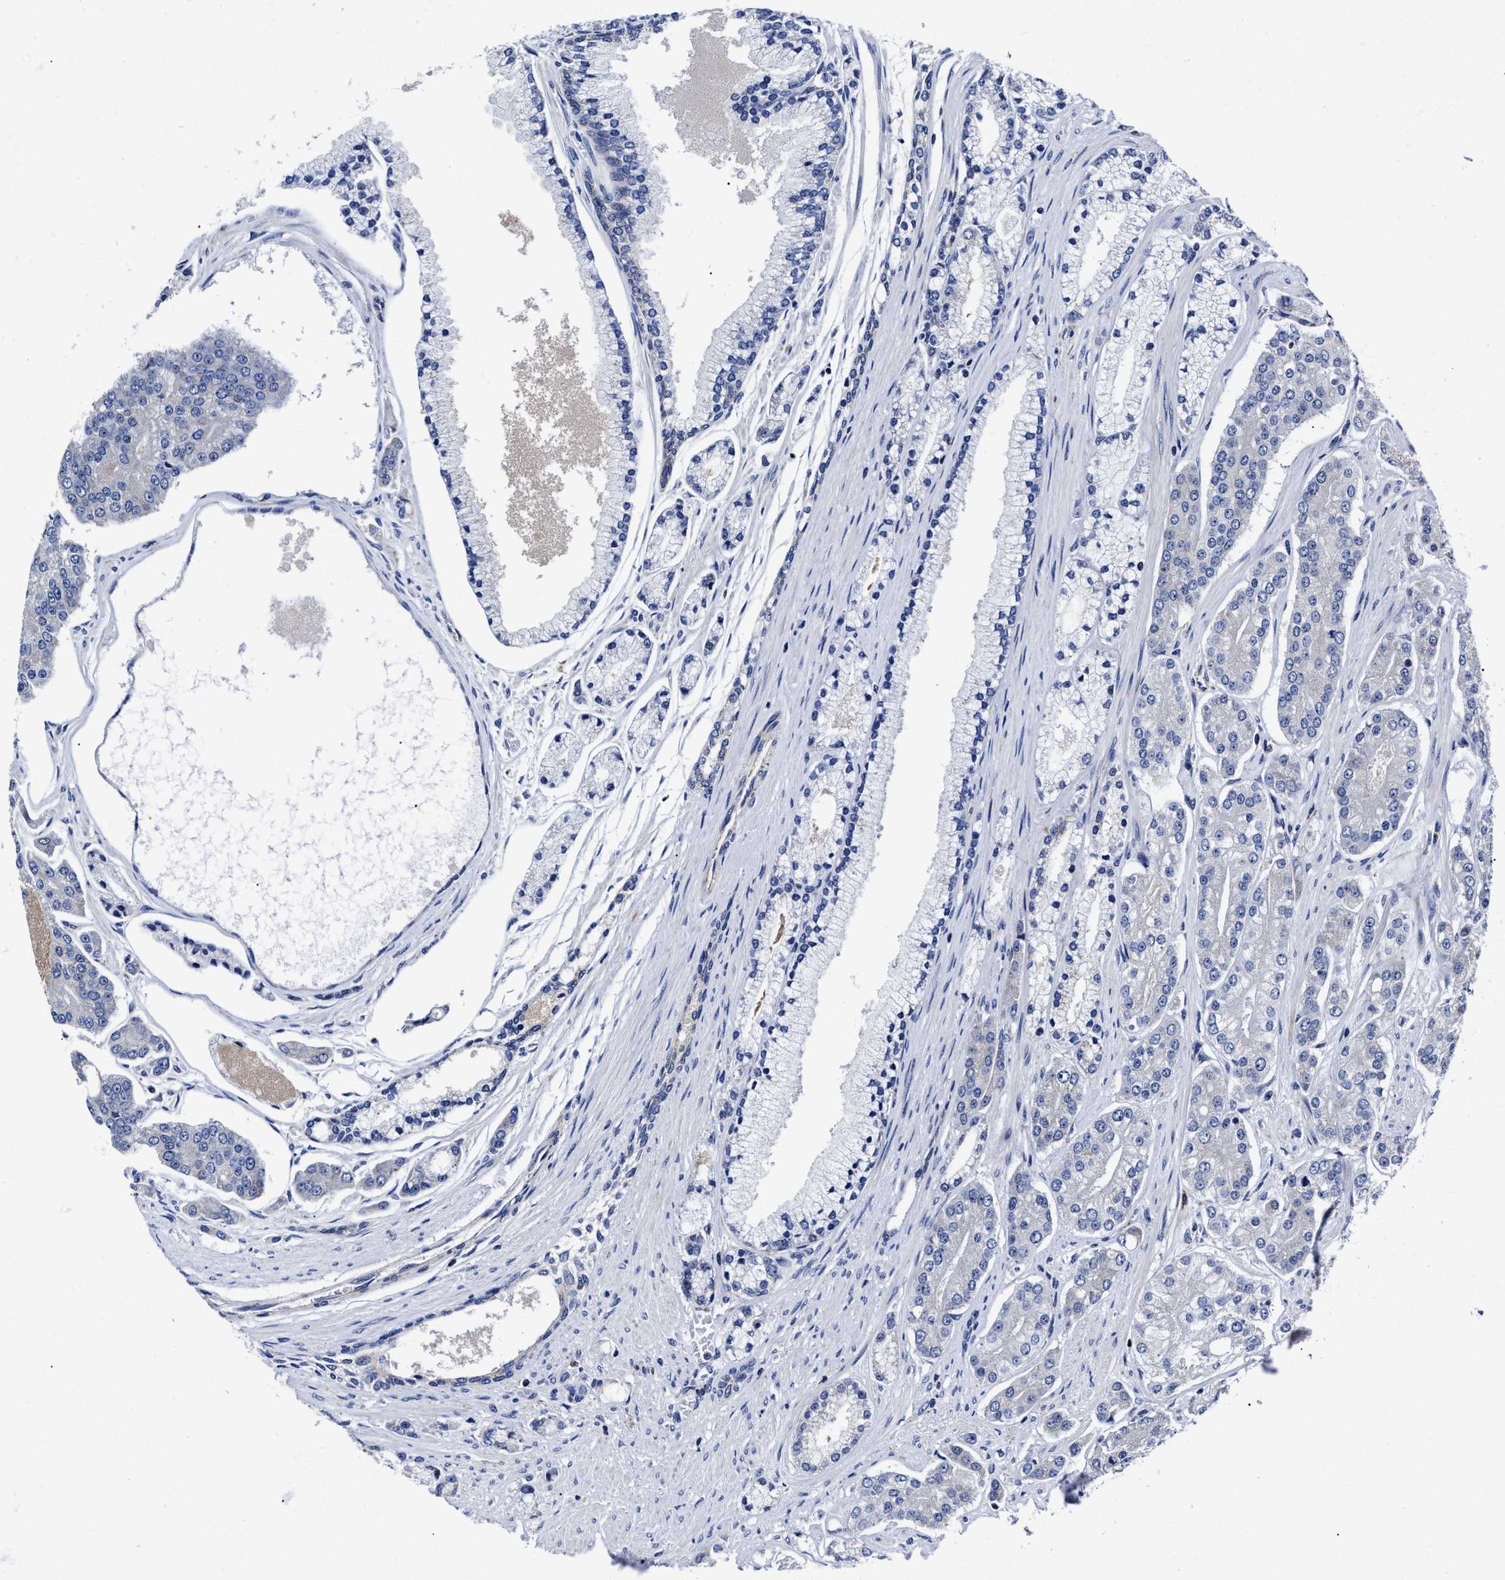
{"staining": {"intensity": "negative", "quantity": "none", "location": "none"}, "tissue": "prostate cancer", "cell_type": "Tumor cells", "image_type": "cancer", "snomed": [{"axis": "morphology", "description": "Adenocarcinoma, High grade"}, {"axis": "topography", "description": "Prostate"}], "caption": "An IHC image of prostate adenocarcinoma (high-grade) is shown. There is no staining in tumor cells of prostate adenocarcinoma (high-grade).", "gene": "HINT2", "patient": {"sex": "male", "age": 71}}